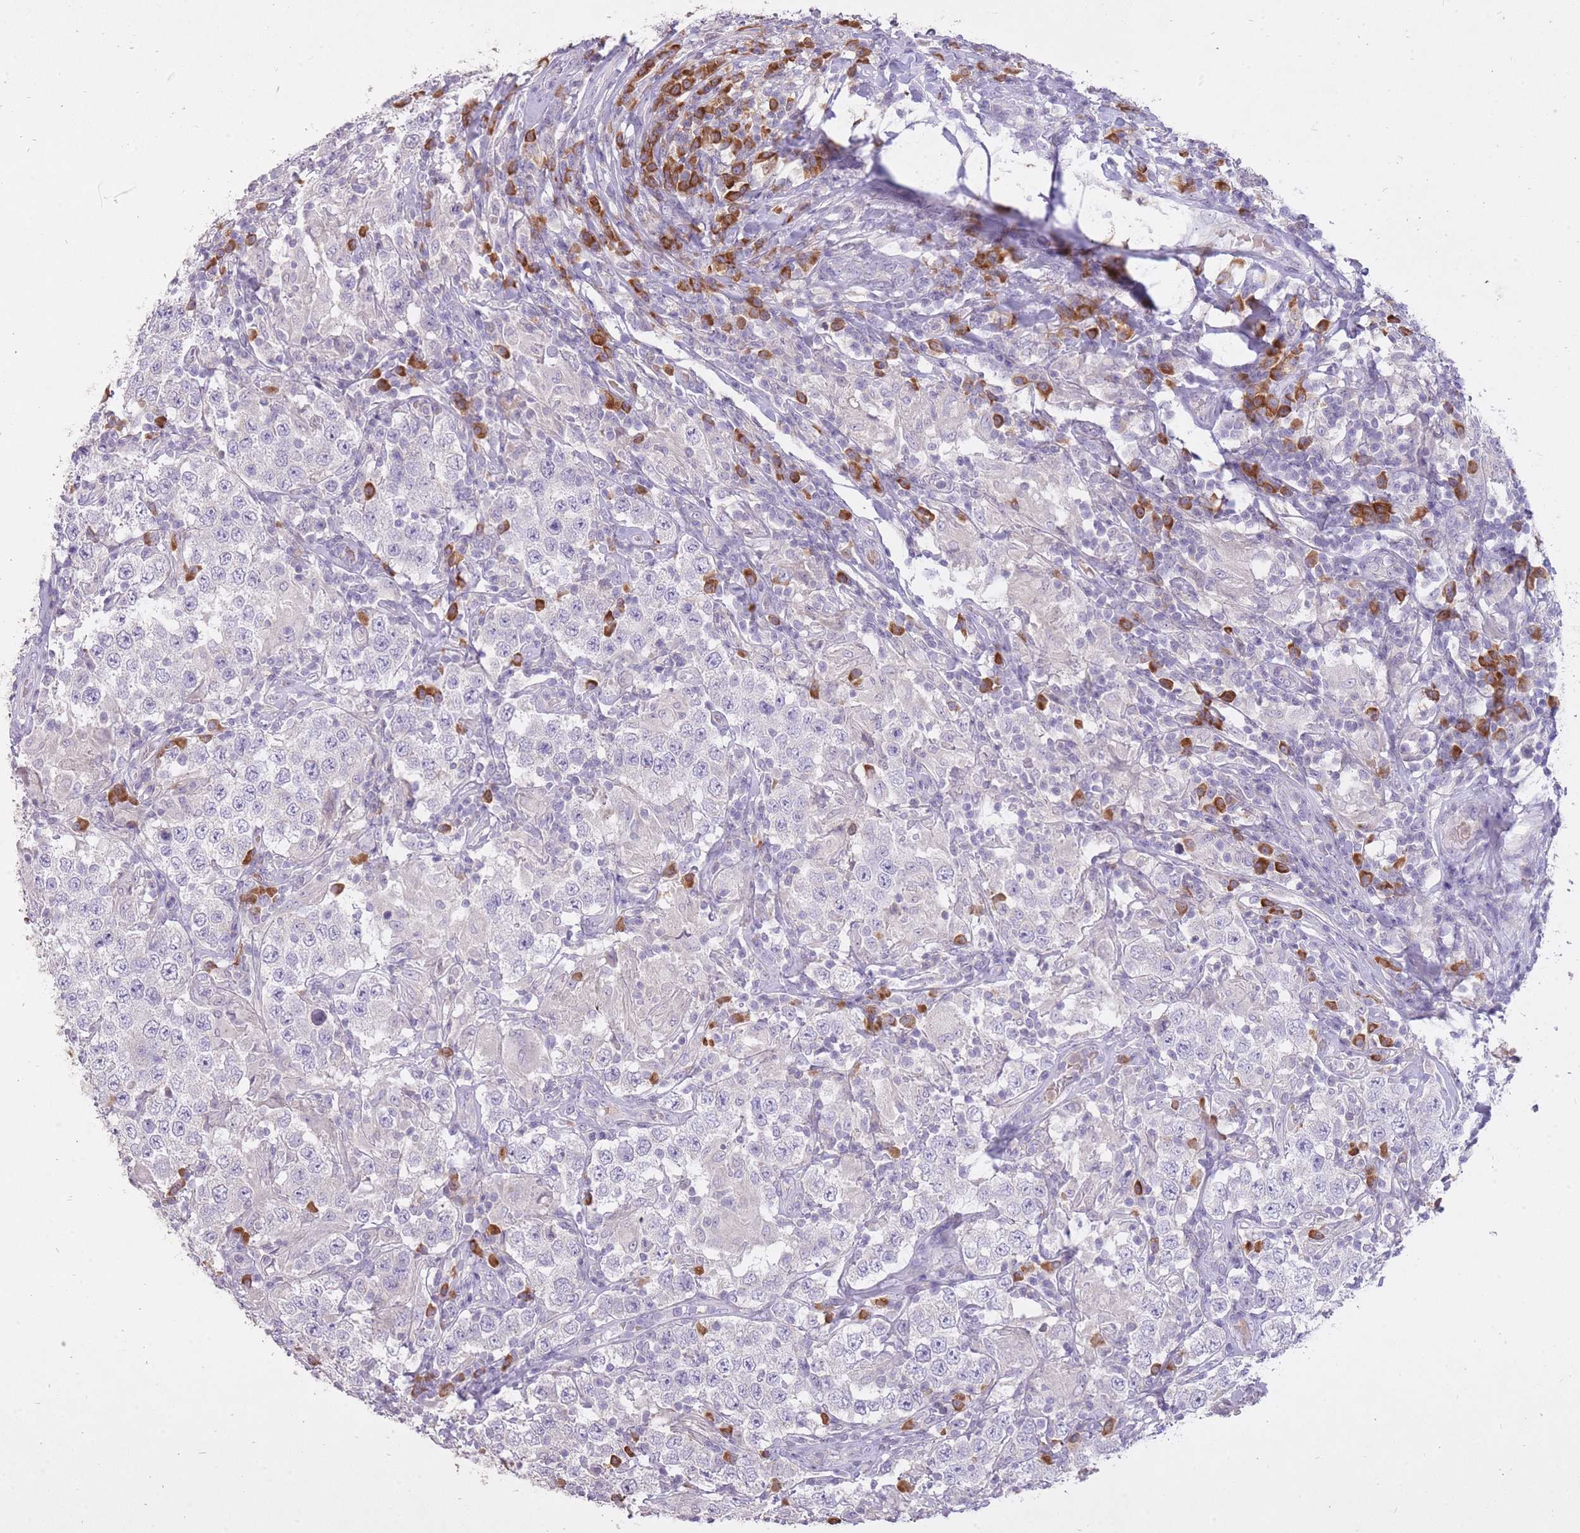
{"staining": {"intensity": "negative", "quantity": "none", "location": "none"}, "tissue": "testis cancer", "cell_type": "Tumor cells", "image_type": "cancer", "snomed": [{"axis": "morphology", "description": "Seminoma, NOS"}, {"axis": "morphology", "description": "Carcinoma, Embryonal, NOS"}, {"axis": "topography", "description": "Testis"}], "caption": "High magnification brightfield microscopy of embryonal carcinoma (testis) stained with DAB (brown) and counterstained with hematoxylin (blue): tumor cells show no significant expression.", "gene": "FRG2C", "patient": {"sex": "male", "age": 41}}